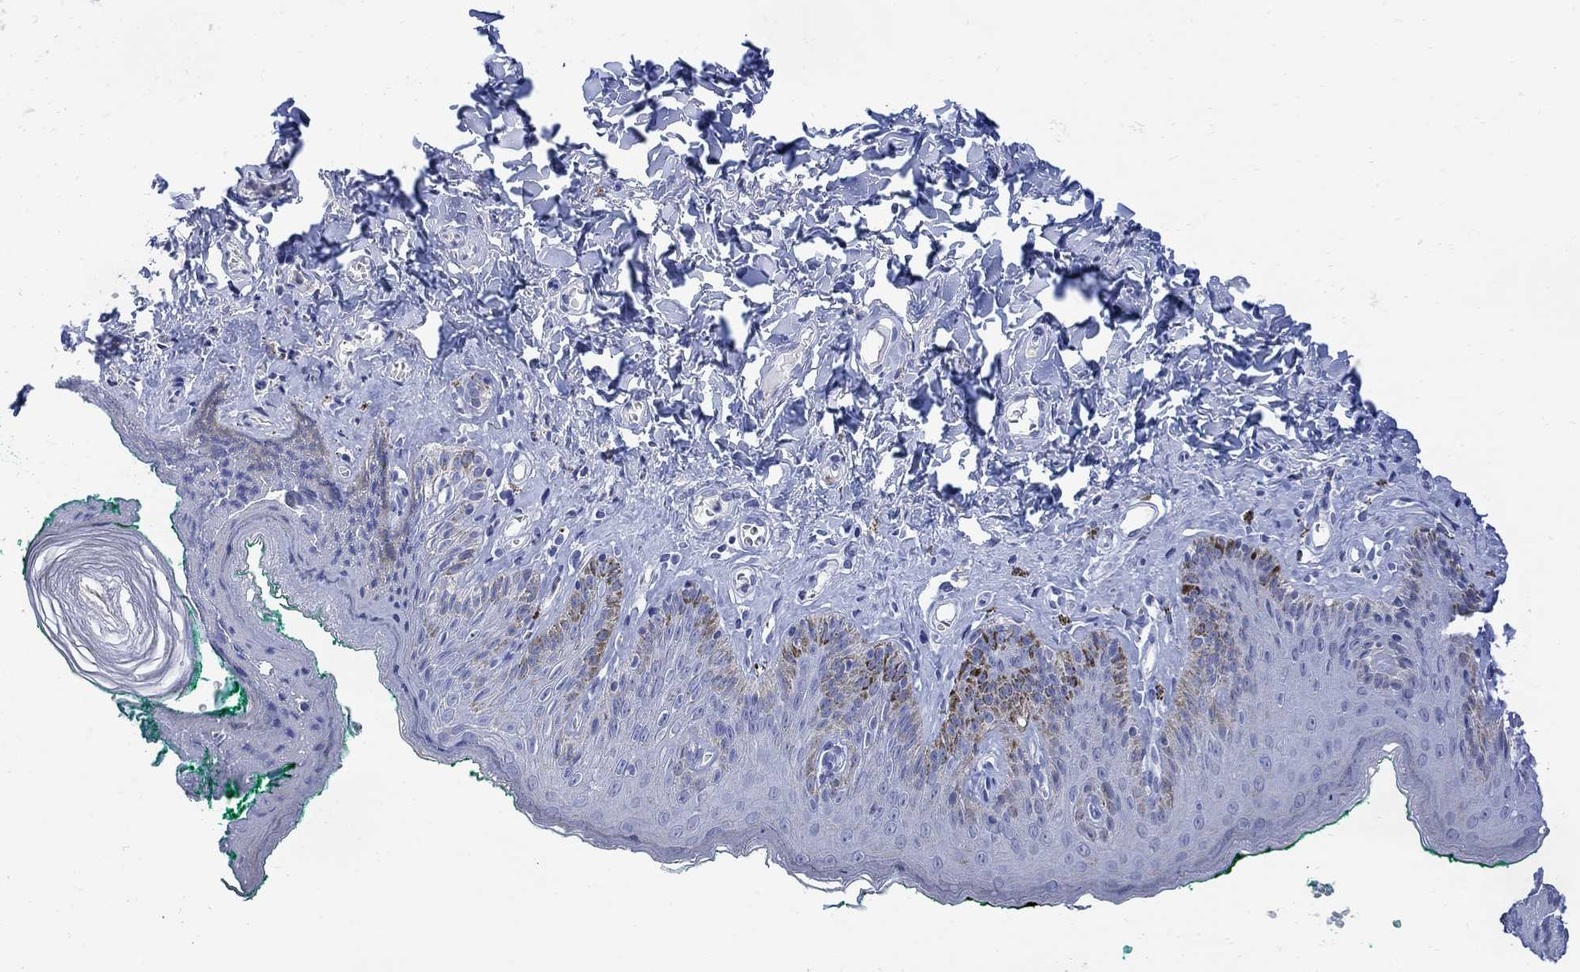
{"staining": {"intensity": "negative", "quantity": "none", "location": "none"}, "tissue": "skin", "cell_type": "Epidermal cells", "image_type": "normal", "snomed": [{"axis": "morphology", "description": "Normal tissue, NOS"}, {"axis": "topography", "description": "Vulva"}], "caption": "DAB (3,3'-diaminobenzidine) immunohistochemical staining of benign human skin exhibits no significant expression in epidermal cells.", "gene": "FBP2", "patient": {"sex": "female", "age": 66}}